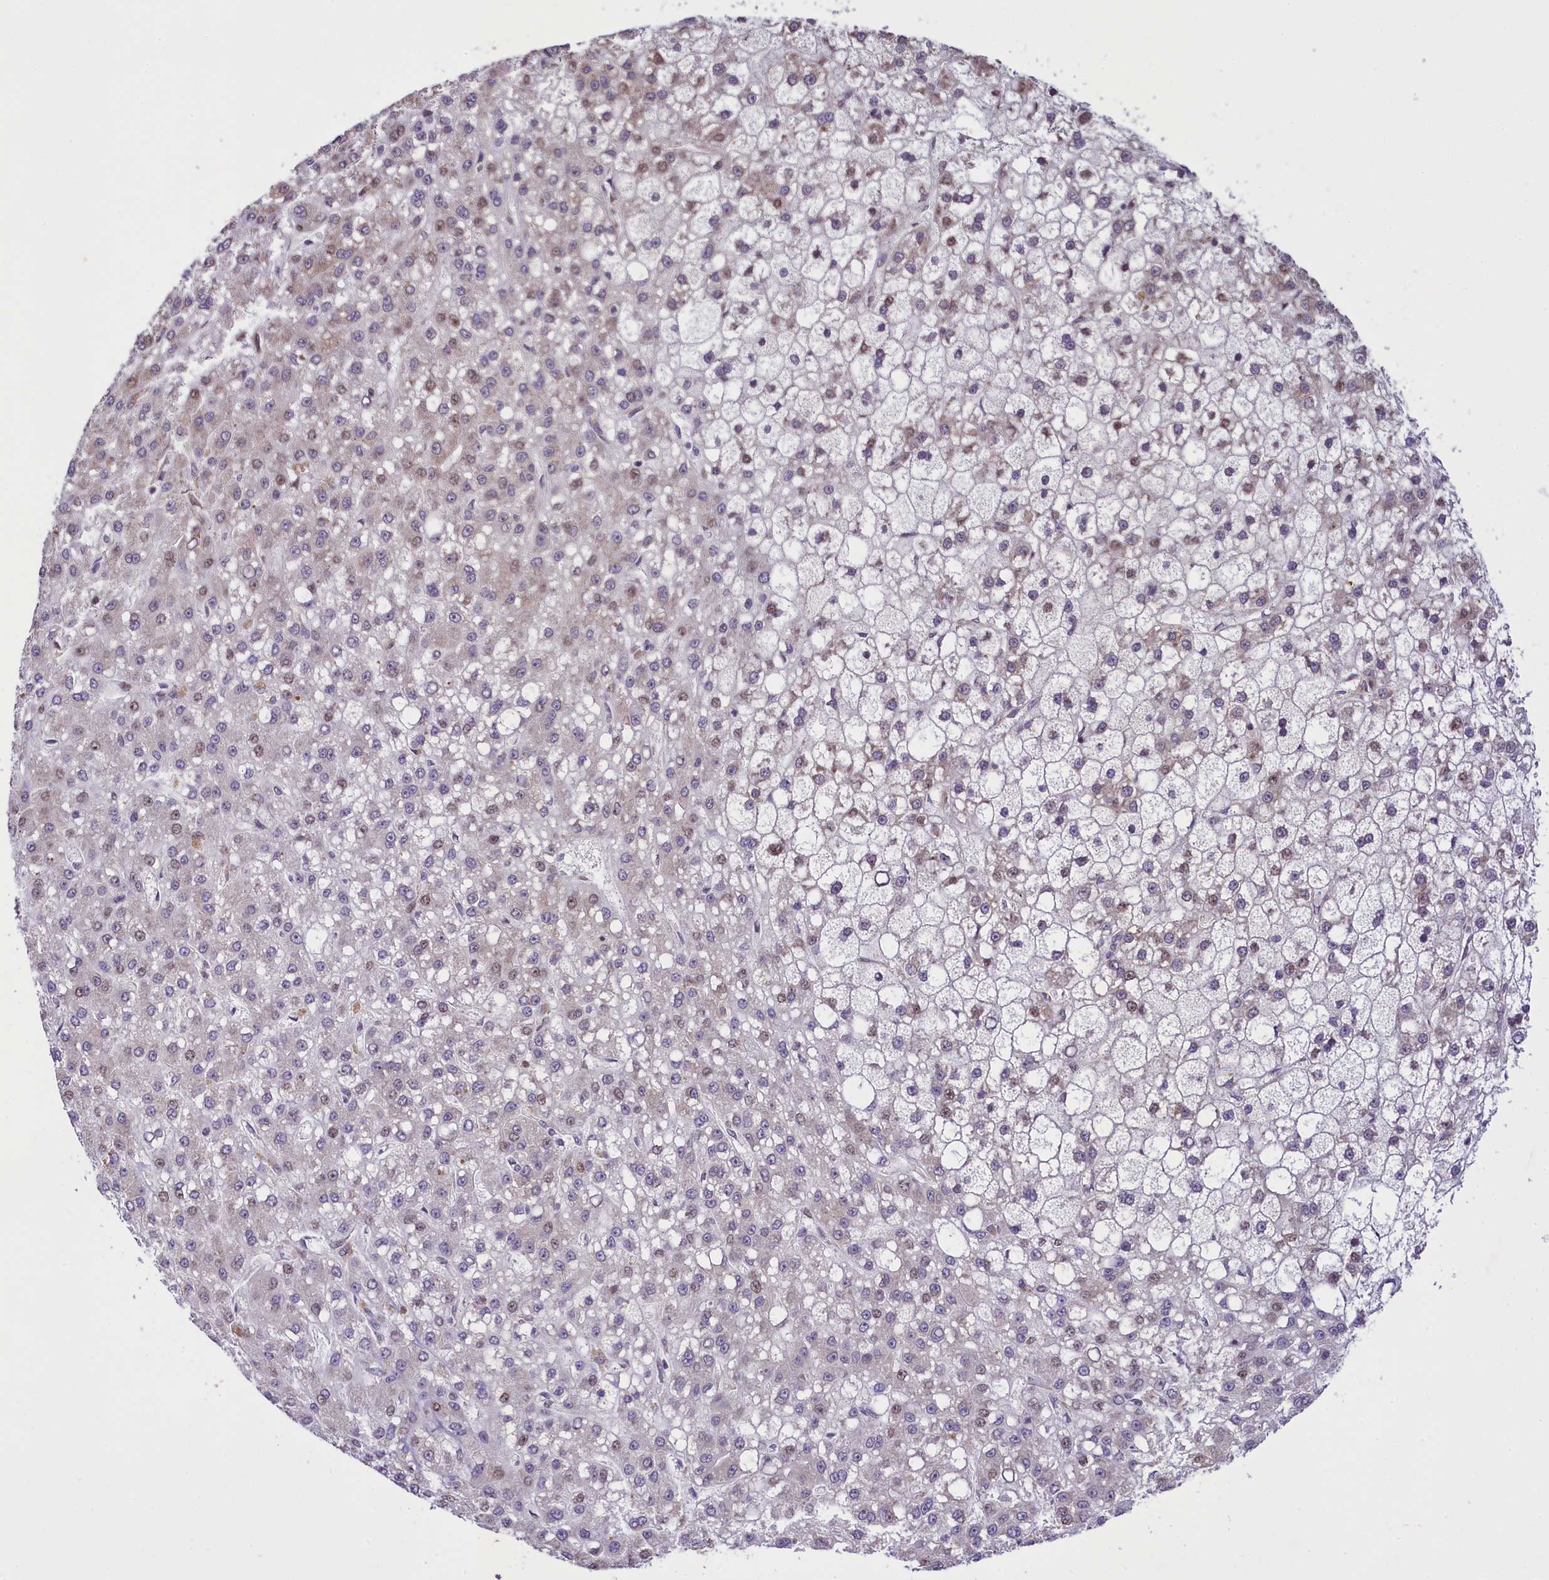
{"staining": {"intensity": "weak", "quantity": "25%-75%", "location": "nuclear"}, "tissue": "liver cancer", "cell_type": "Tumor cells", "image_type": "cancer", "snomed": [{"axis": "morphology", "description": "Carcinoma, Hepatocellular, NOS"}, {"axis": "topography", "description": "Liver"}], "caption": "Human liver hepatocellular carcinoma stained with a brown dye reveals weak nuclear positive expression in about 25%-75% of tumor cells.", "gene": "RBBP8", "patient": {"sex": "male", "age": 67}}